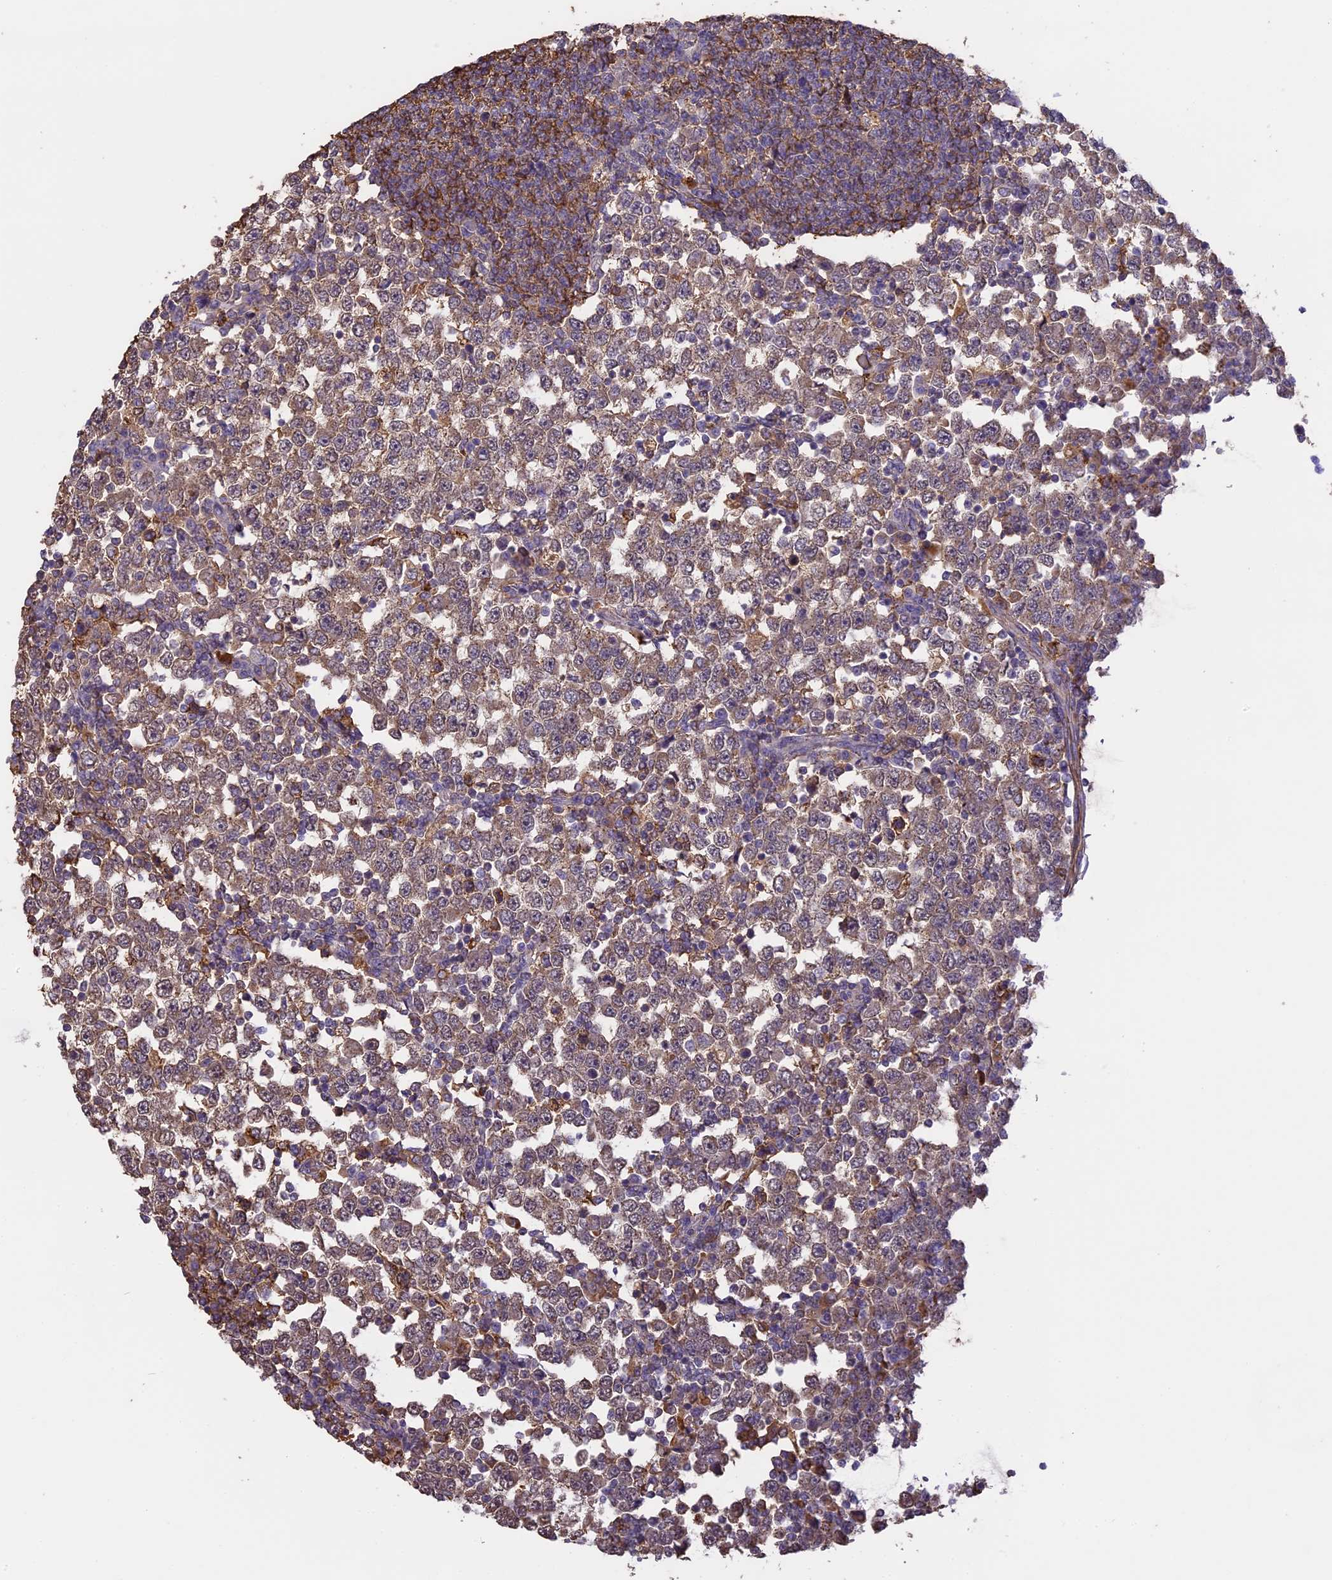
{"staining": {"intensity": "moderate", "quantity": ">75%", "location": "cytoplasmic/membranous"}, "tissue": "testis cancer", "cell_type": "Tumor cells", "image_type": "cancer", "snomed": [{"axis": "morphology", "description": "Seminoma, NOS"}, {"axis": "topography", "description": "Testis"}], "caption": "There is medium levels of moderate cytoplasmic/membranous expression in tumor cells of testis cancer, as demonstrated by immunohistochemical staining (brown color).", "gene": "ARHGAP19", "patient": {"sex": "male", "age": 65}}